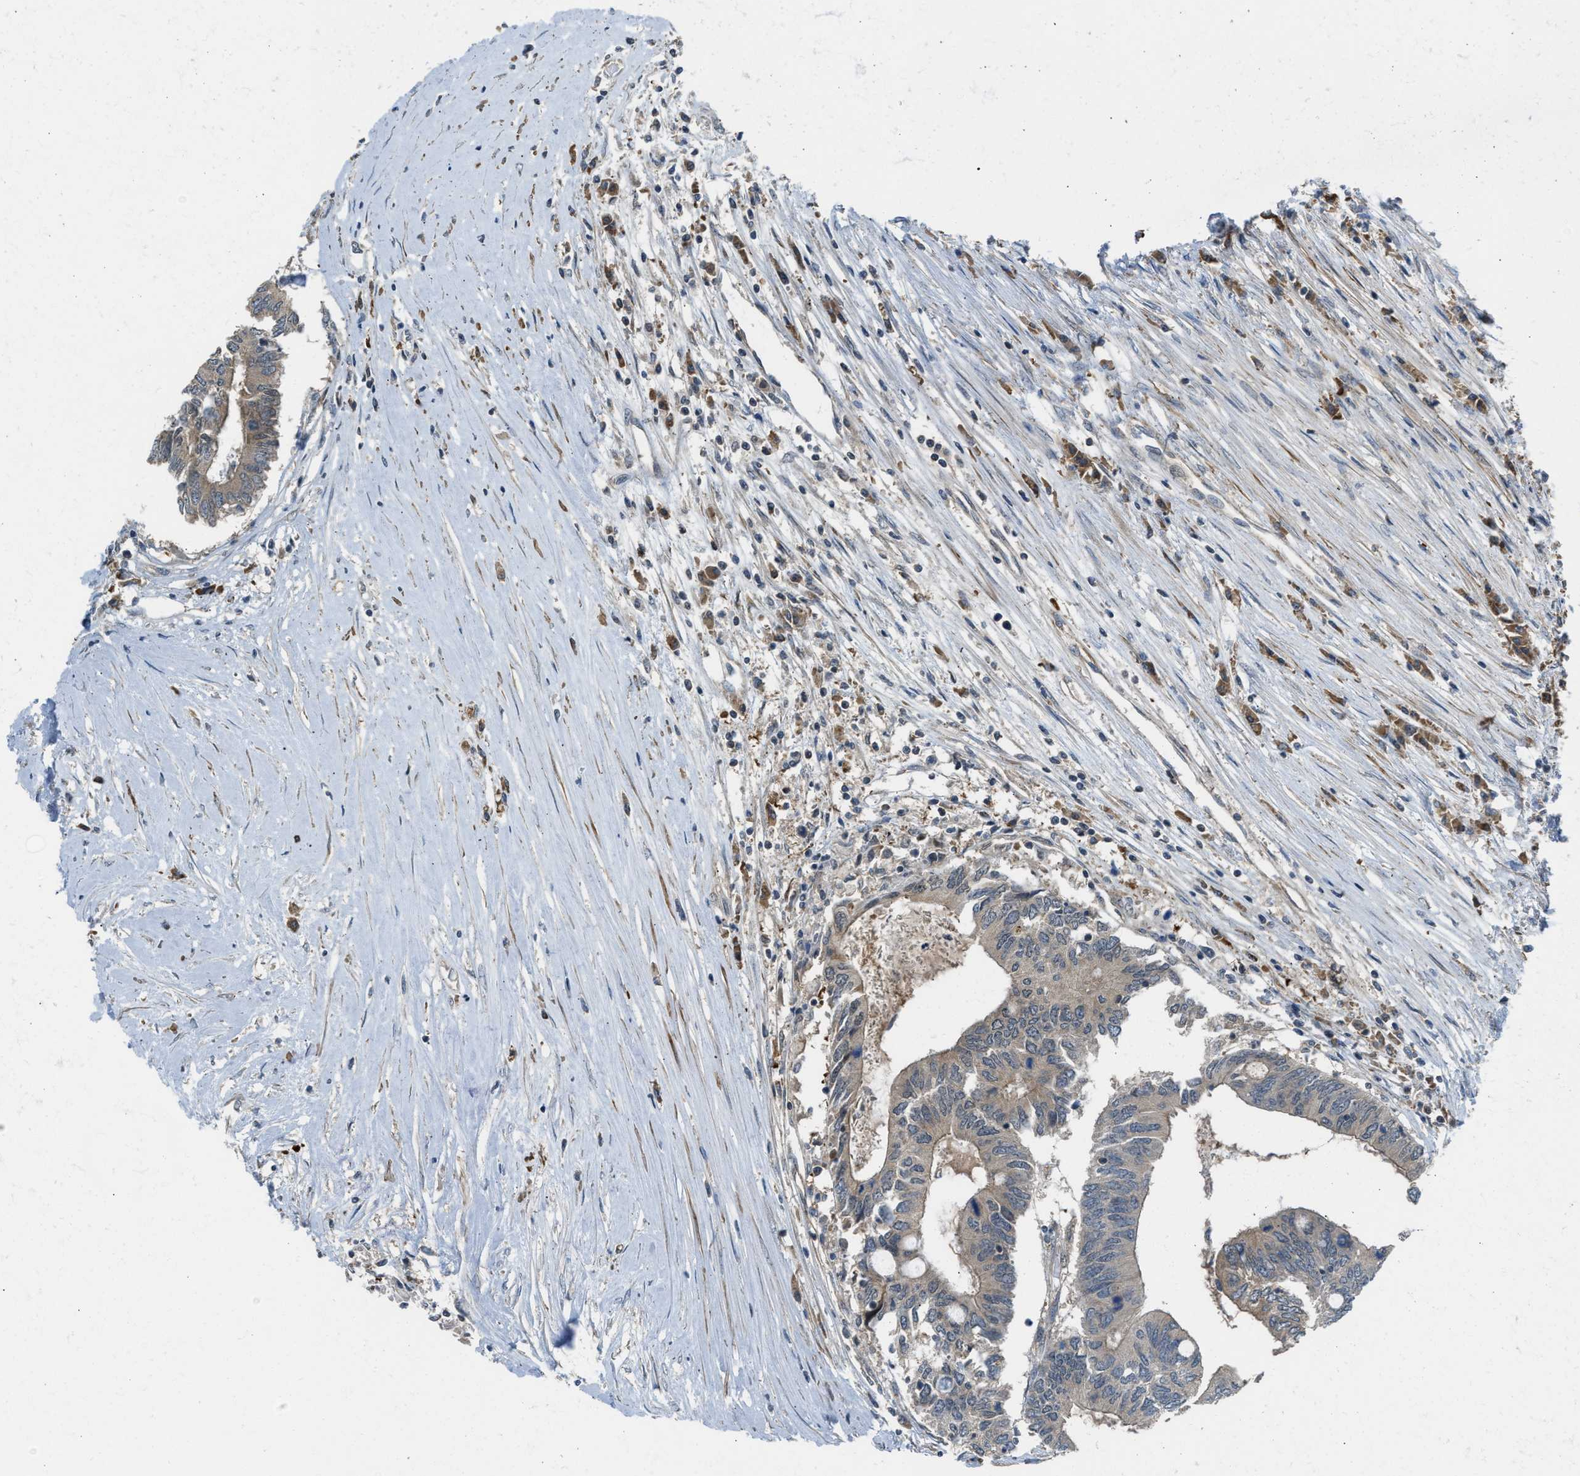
{"staining": {"intensity": "weak", "quantity": ">75%", "location": "cytoplasmic/membranous"}, "tissue": "colorectal cancer", "cell_type": "Tumor cells", "image_type": "cancer", "snomed": [{"axis": "morphology", "description": "Adenocarcinoma, NOS"}, {"axis": "topography", "description": "Rectum"}], "caption": "IHC image of neoplastic tissue: colorectal adenocarcinoma stained using IHC exhibits low levels of weak protein expression localized specifically in the cytoplasmic/membranous of tumor cells, appearing as a cytoplasmic/membranous brown color.", "gene": "SESN2", "patient": {"sex": "male", "age": 63}}